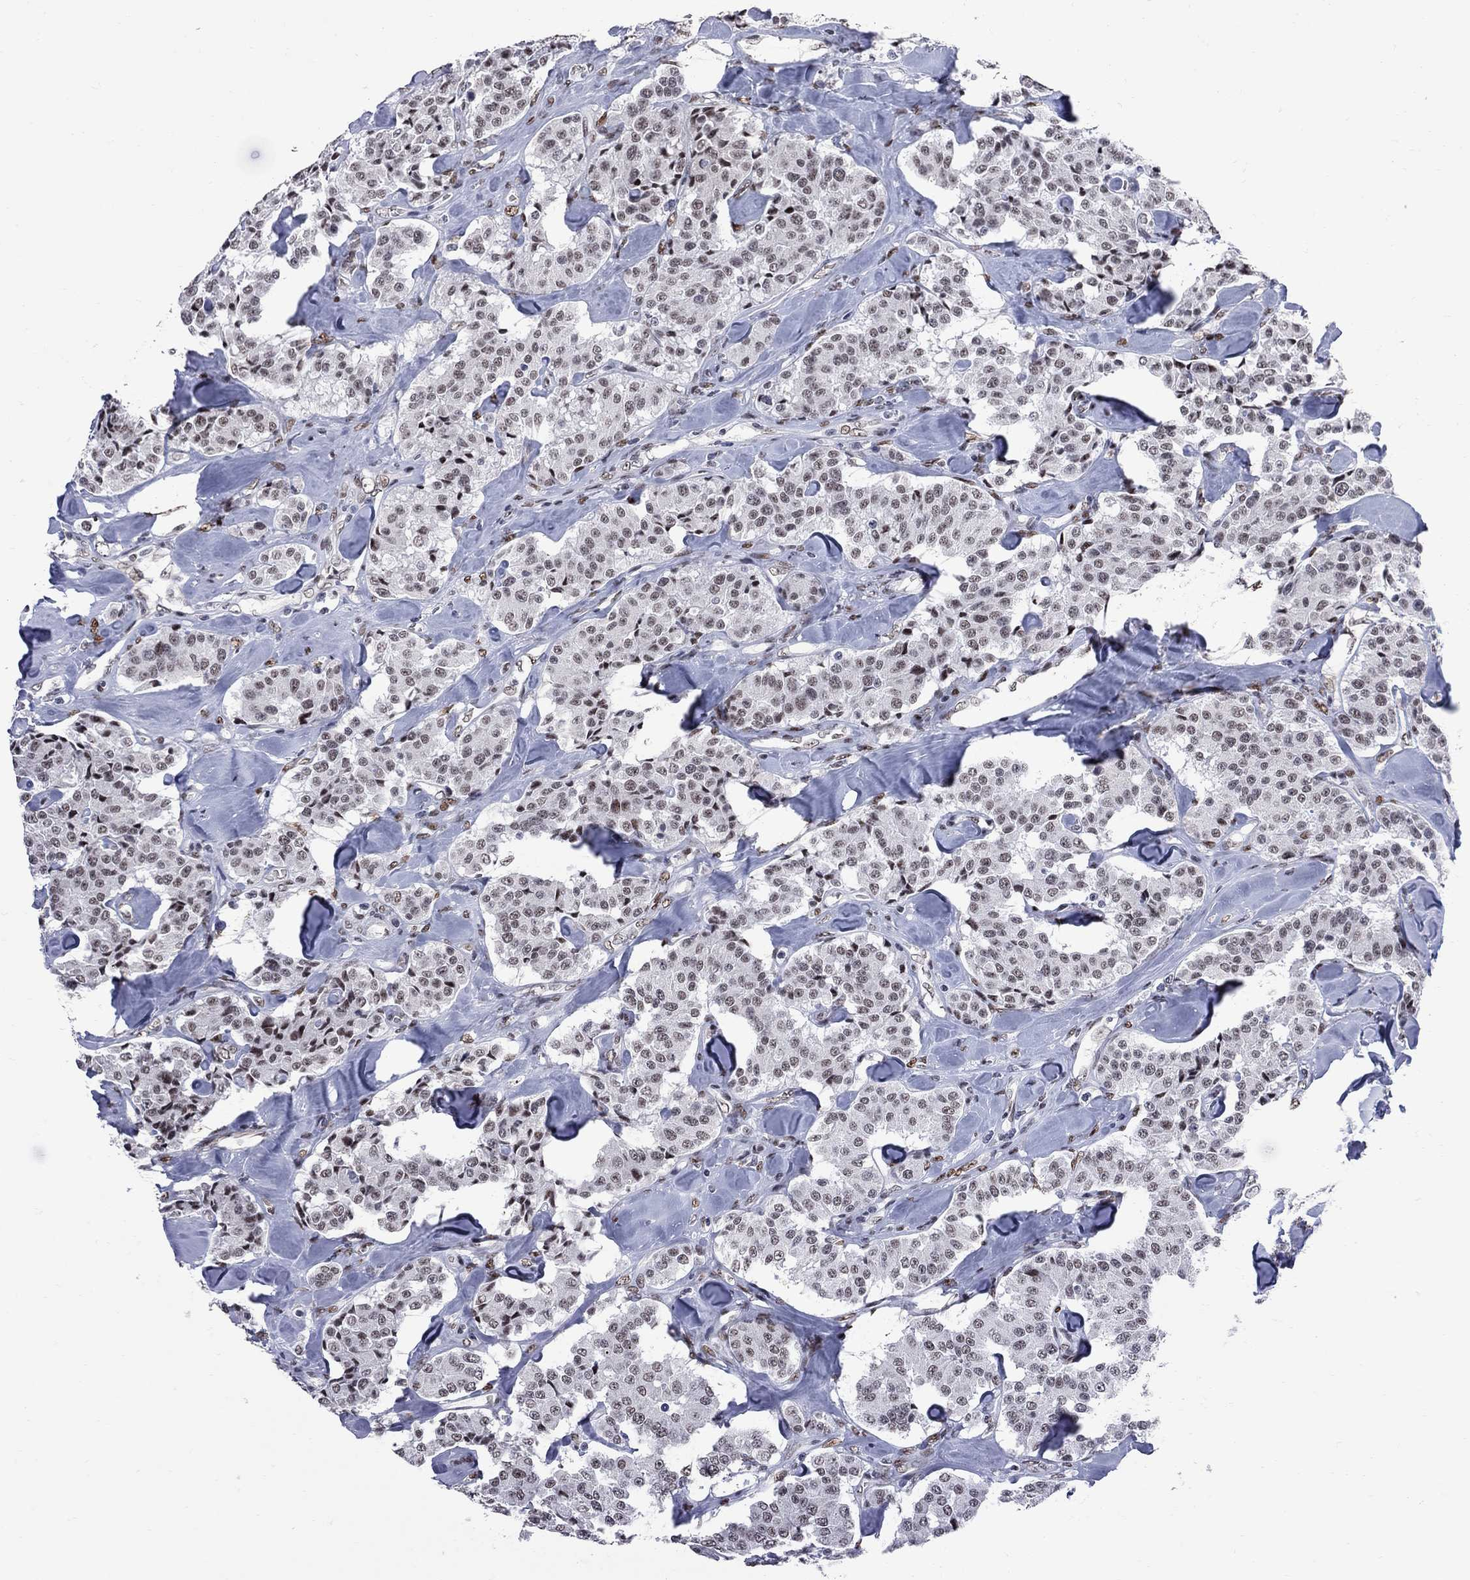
{"staining": {"intensity": "weak", "quantity": ">75%", "location": "nuclear"}, "tissue": "carcinoid", "cell_type": "Tumor cells", "image_type": "cancer", "snomed": [{"axis": "morphology", "description": "Carcinoid, malignant, NOS"}, {"axis": "topography", "description": "Pancreas"}], "caption": "The histopathology image demonstrates immunohistochemical staining of carcinoid. There is weak nuclear expression is identified in about >75% of tumor cells.", "gene": "ZBTB47", "patient": {"sex": "male", "age": 41}}